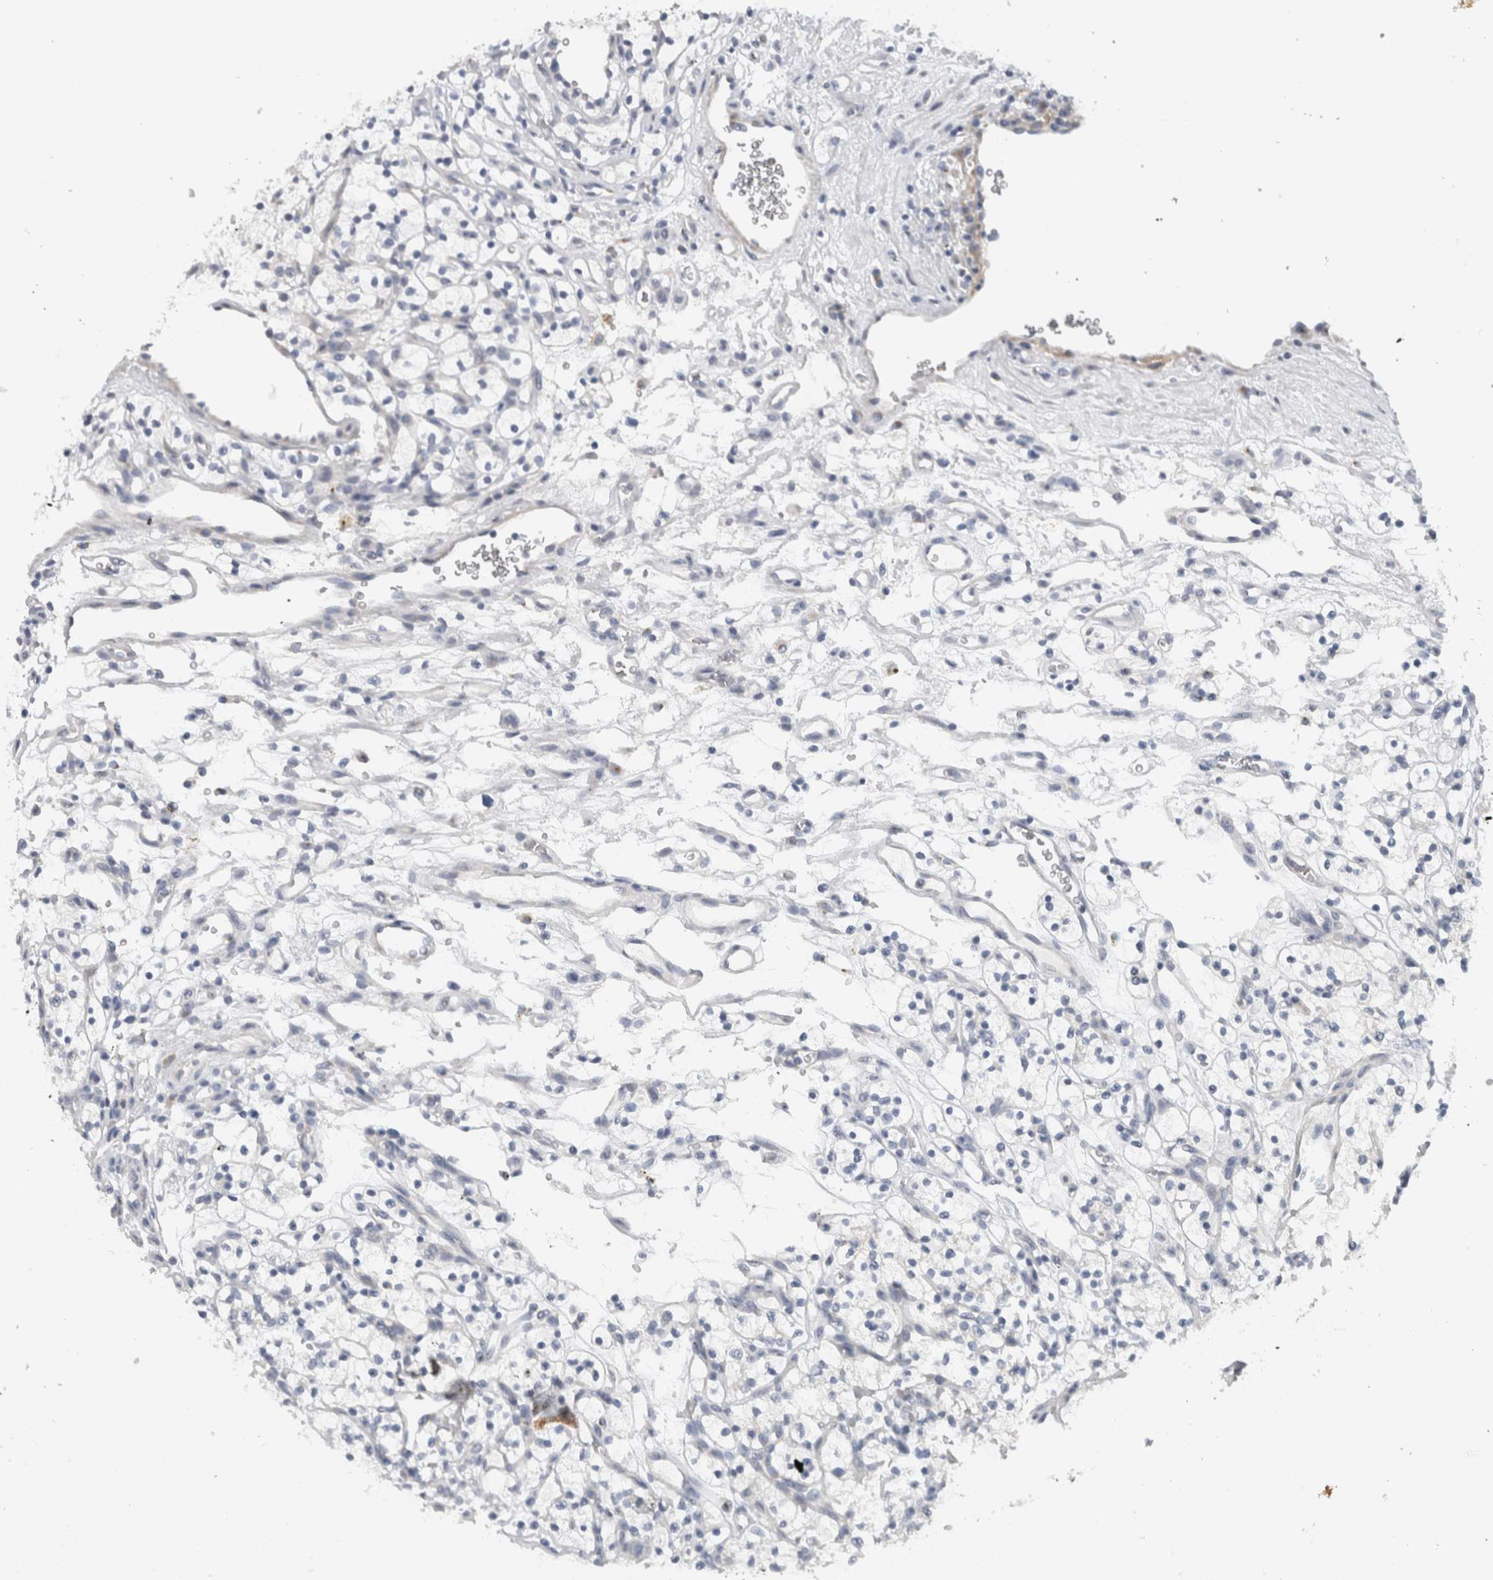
{"staining": {"intensity": "negative", "quantity": "none", "location": "none"}, "tissue": "renal cancer", "cell_type": "Tumor cells", "image_type": "cancer", "snomed": [{"axis": "morphology", "description": "Adenocarcinoma, NOS"}, {"axis": "topography", "description": "Kidney"}], "caption": "Human renal cancer (adenocarcinoma) stained for a protein using immunohistochemistry displays no staining in tumor cells.", "gene": "MGAT1", "patient": {"sex": "female", "age": 57}}